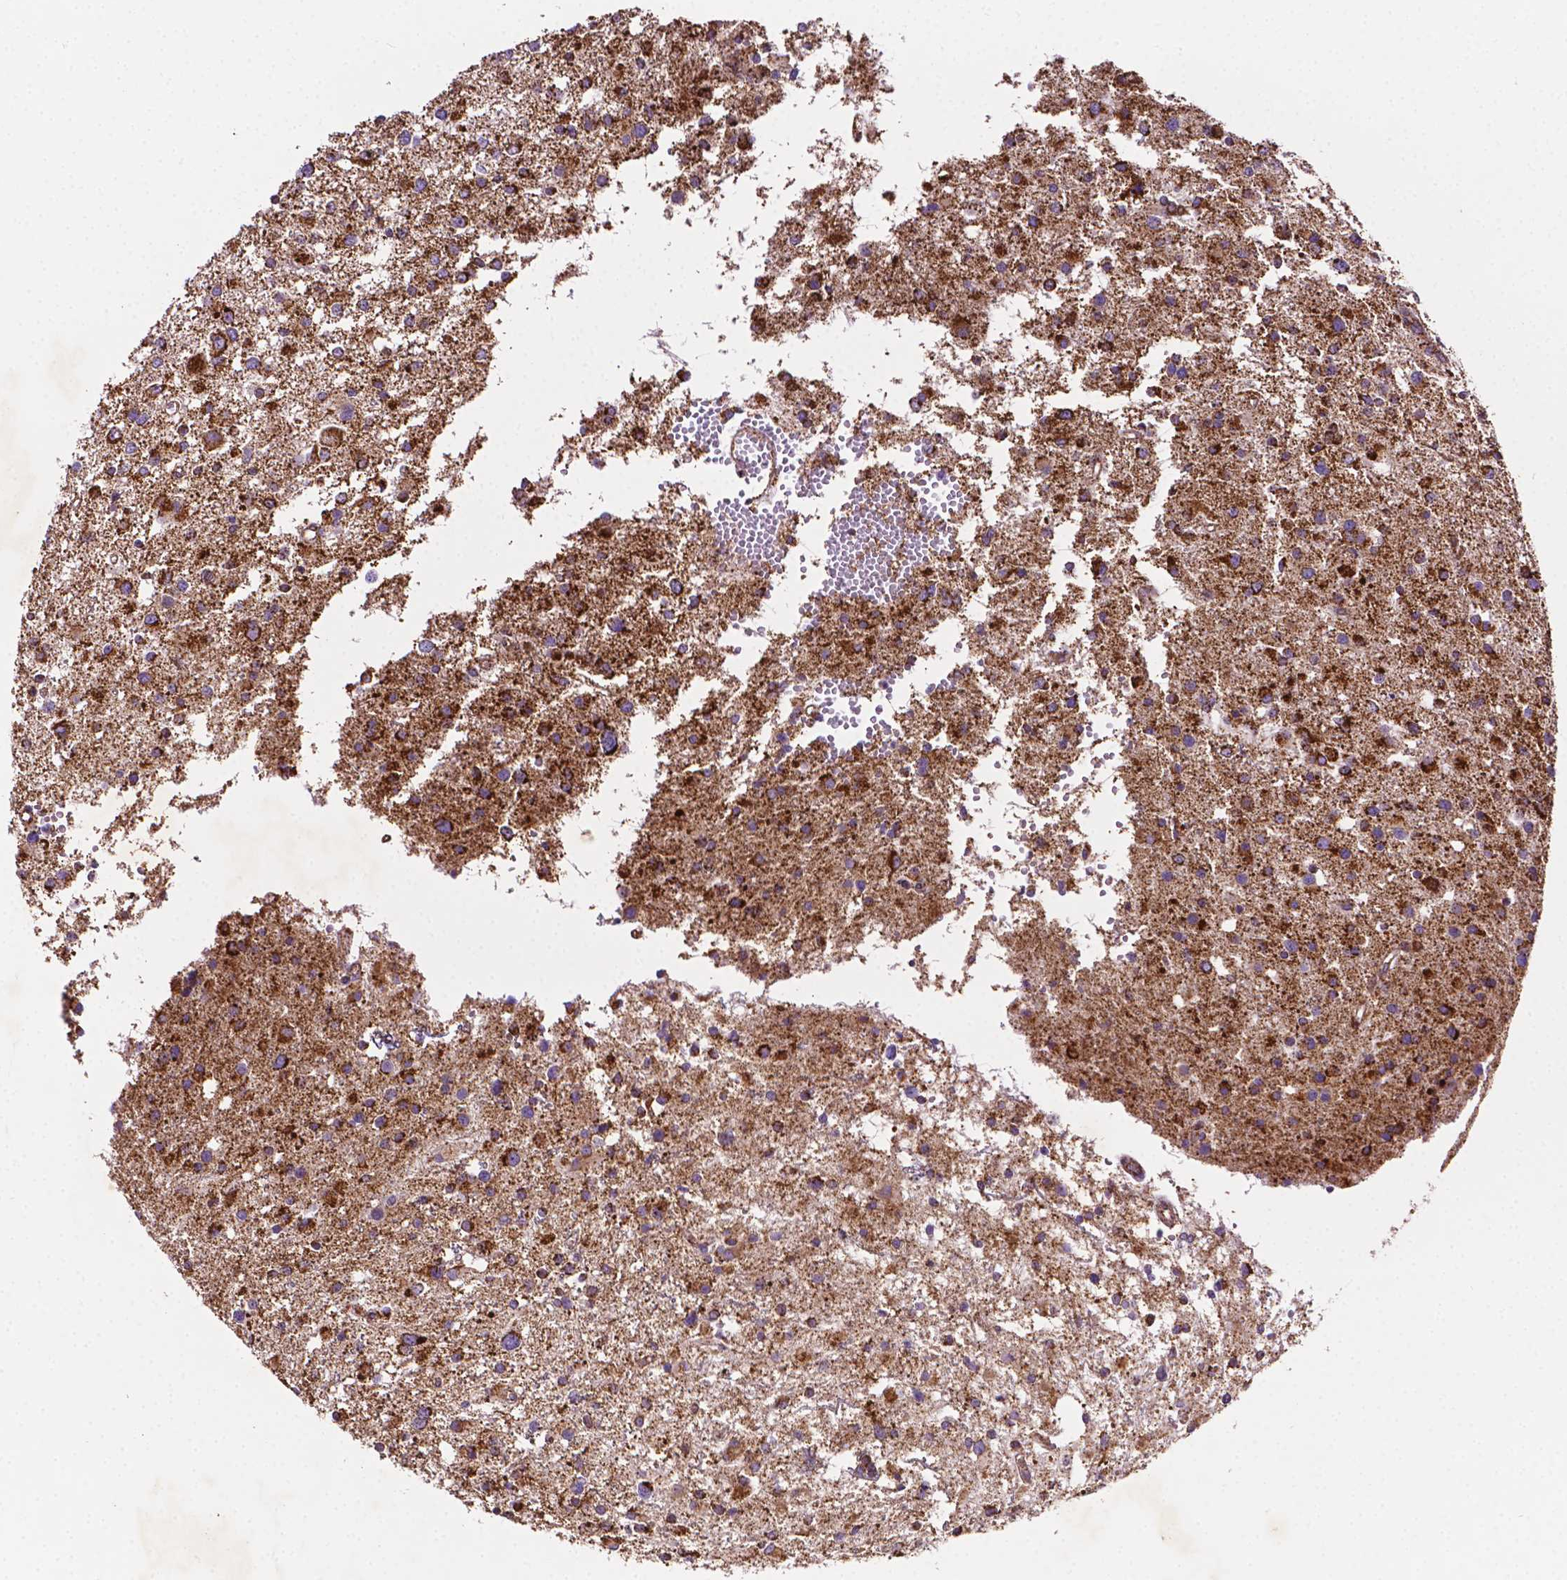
{"staining": {"intensity": "strong", "quantity": "25%-75%", "location": "cytoplasmic/membranous"}, "tissue": "glioma", "cell_type": "Tumor cells", "image_type": "cancer", "snomed": [{"axis": "morphology", "description": "Glioma, malignant, High grade"}, {"axis": "topography", "description": "Brain"}], "caption": "Tumor cells demonstrate strong cytoplasmic/membranous expression in about 25%-75% of cells in glioma.", "gene": "ILVBL", "patient": {"sex": "male", "age": 54}}